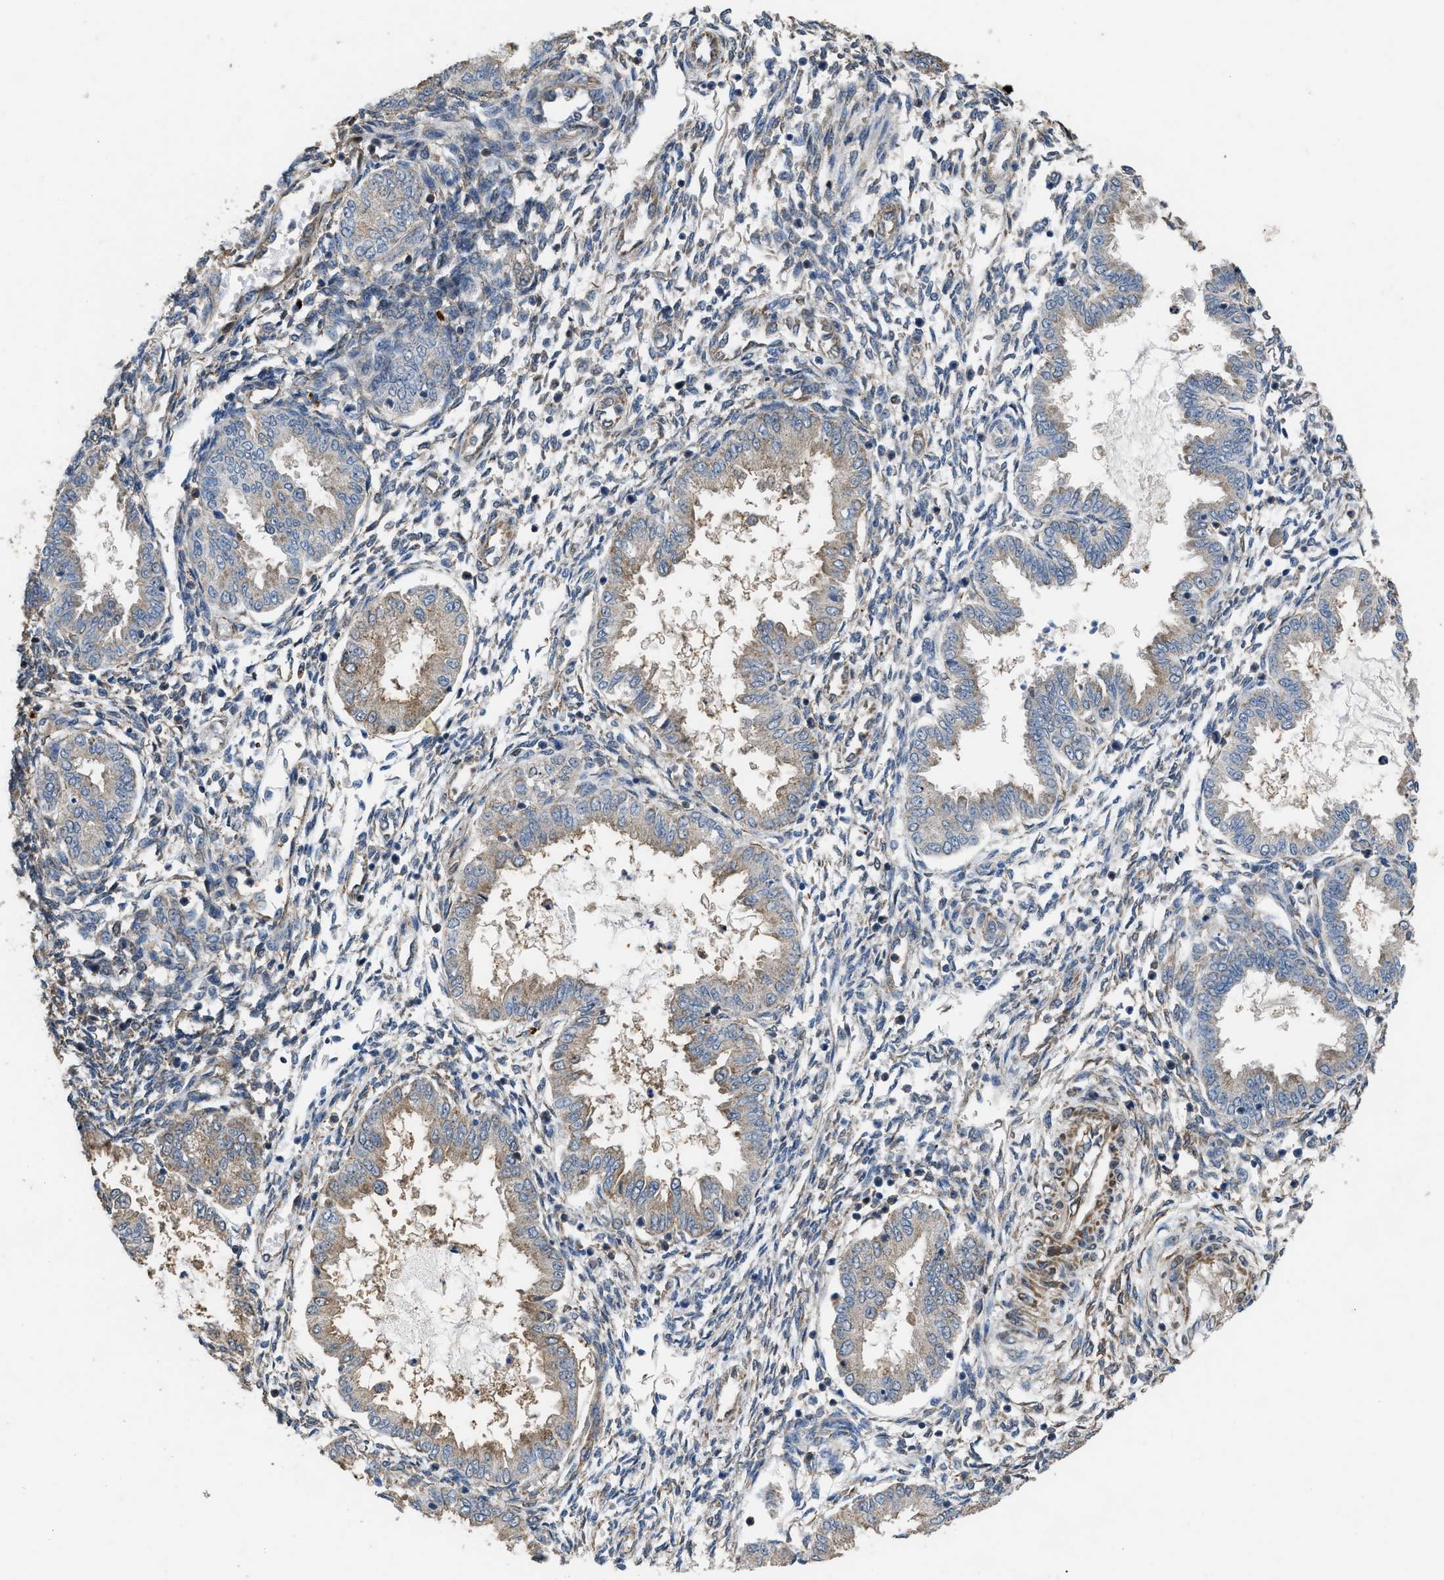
{"staining": {"intensity": "weak", "quantity": "<25%", "location": "cytoplasmic/membranous"}, "tissue": "endometrium", "cell_type": "Cells in endometrial stroma", "image_type": "normal", "snomed": [{"axis": "morphology", "description": "Normal tissue, NOS"}, {"axis": "topography", "description": "Endometrium"}], "caption": "This is an immunohistochemistry micrograph of normal human endometrium. There is no positivity in cells in endometrial stroma.", "gene": "ARL6", "patient": {"sex": "female", "age": 33}}